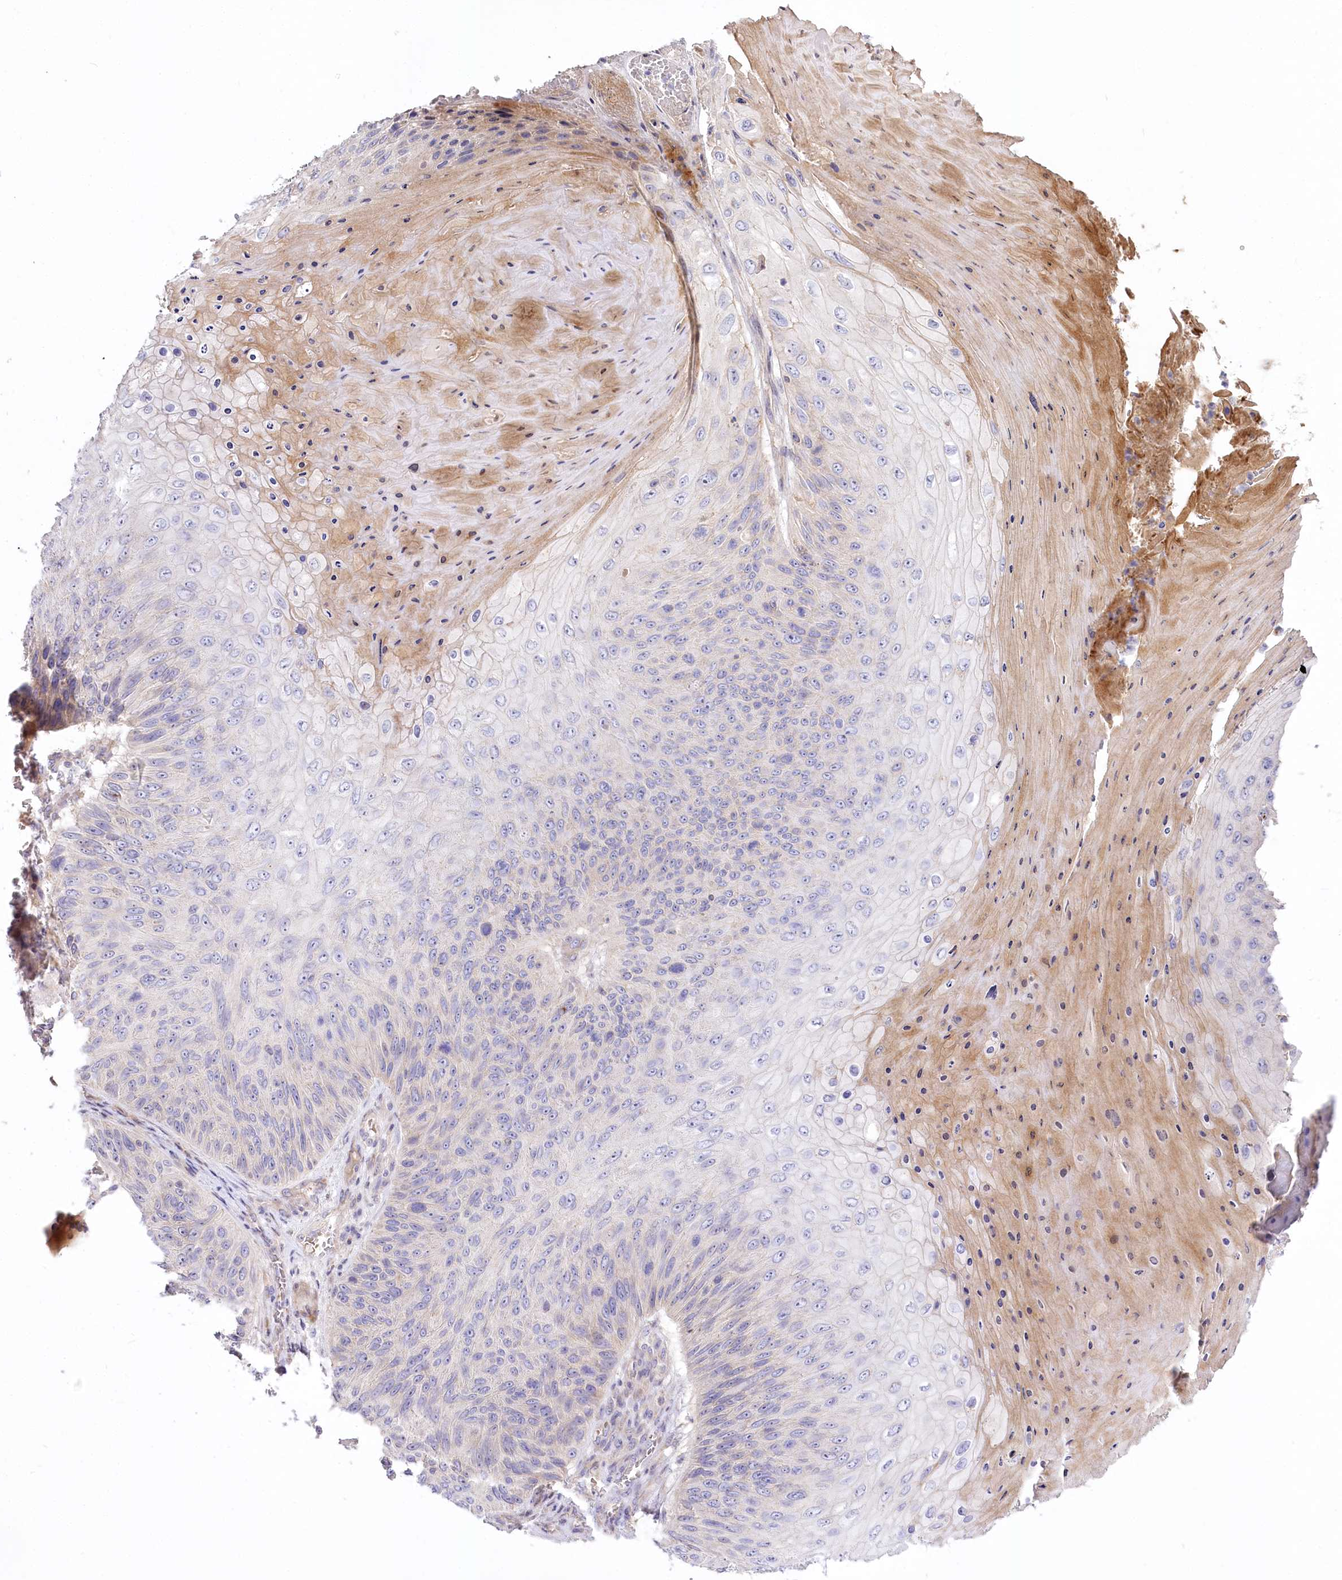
{"staining": {"intensity": "negative", "quantity": "none", "location": "none"}, "tissue": "skin cancer", "cell_type": "Tumor cells", "image_type": "cancer", "snomed": [{"axis": "morphology", "description": "Squamous cell carcinoma, NOS"}, {"axis": "topography", "description": "Skin"}], "caption": "Human skin cancer stained for a protein using immunohistochemistry displays no positivity in tumor cells.", "gene": "SLC6A11", "patient": {"sex": "female", "age": 88}}